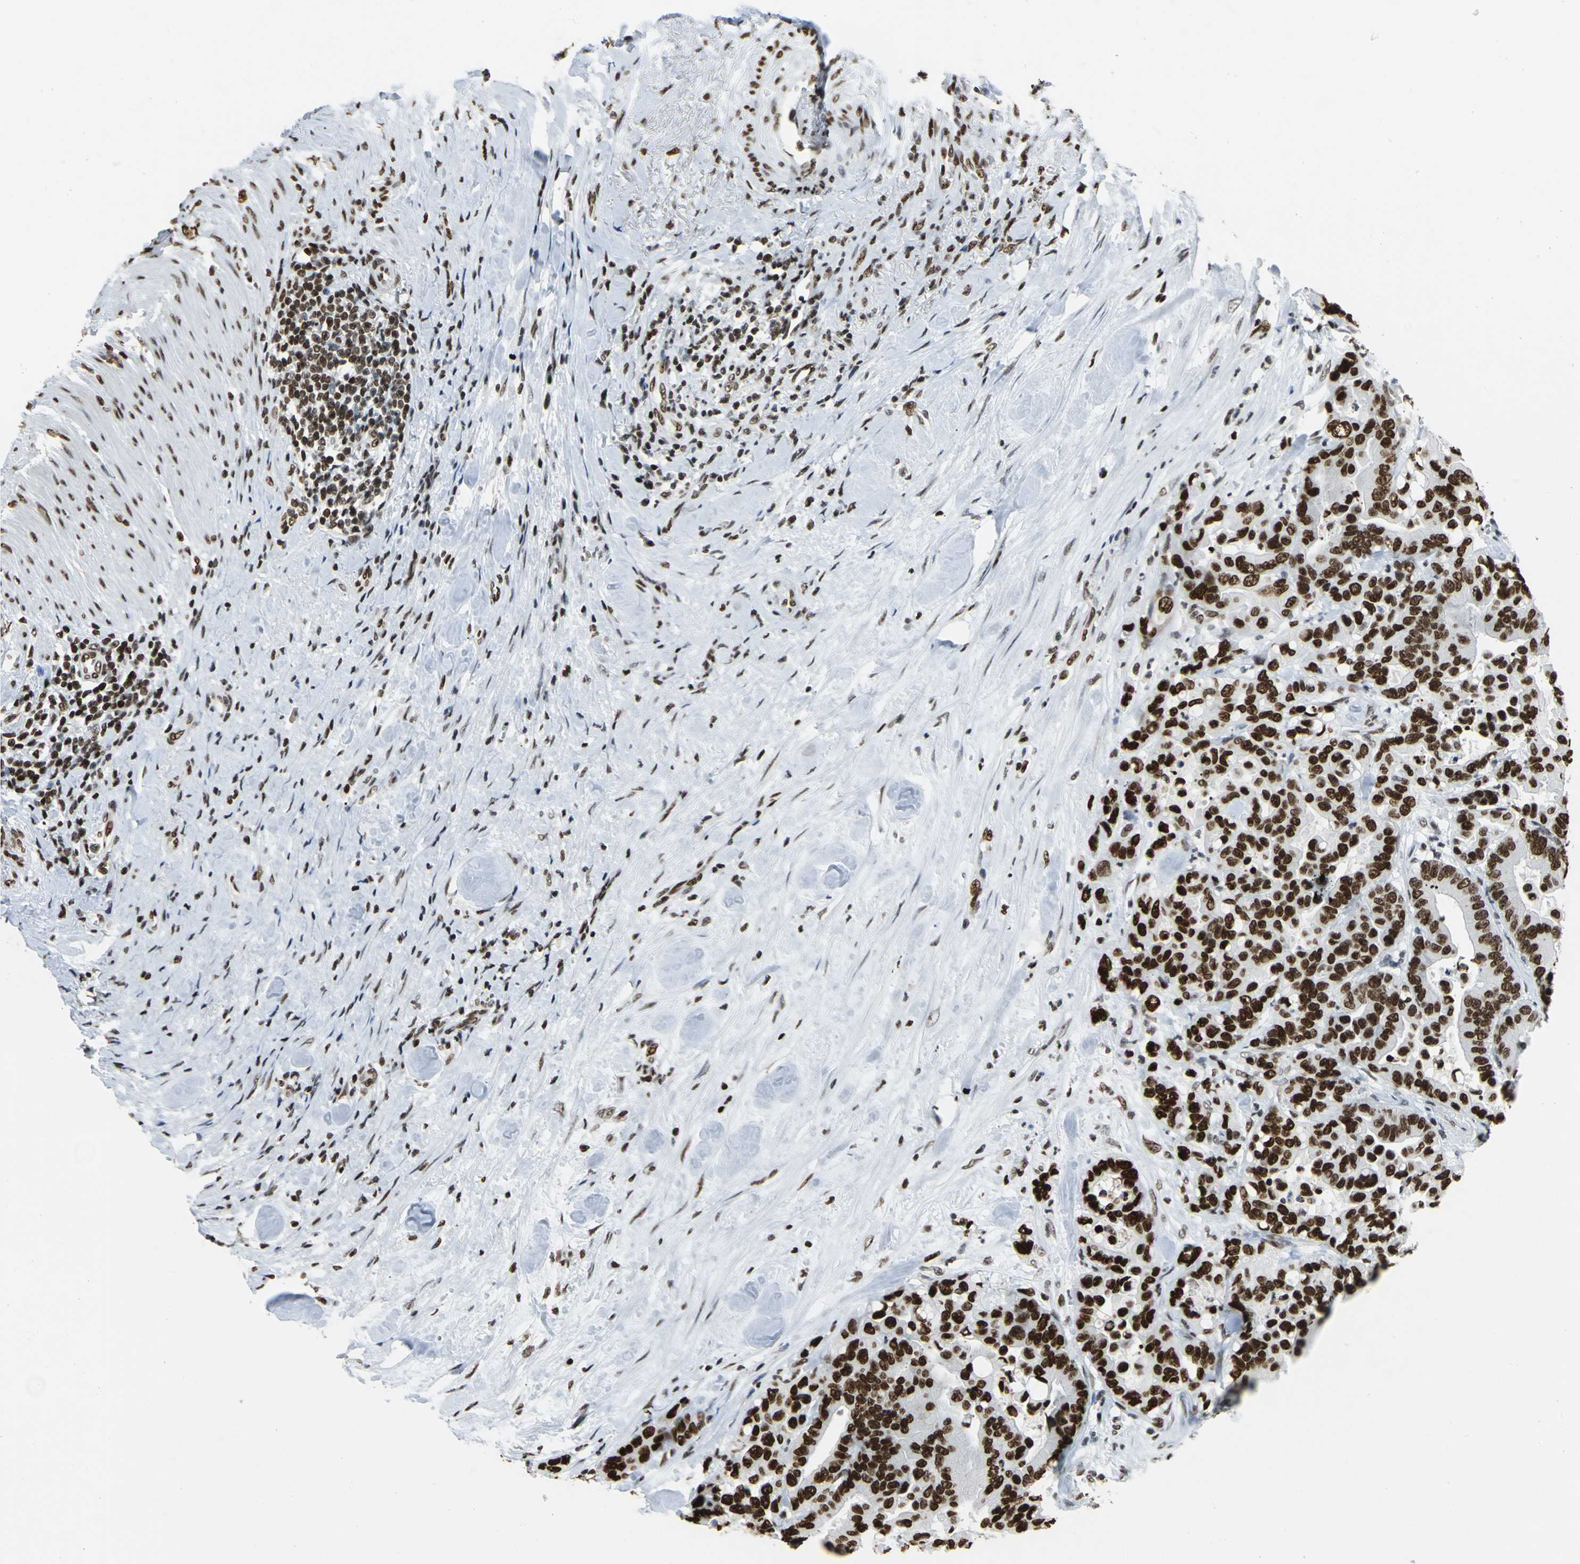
{"staining": {"intensity": "strong", "quantity": ">75%", "location": "nuclear"}, "tissue": "colorectal cancer", "cell_type": "Tumor cells", "image_type": "cancer", "snomed": [{"axis": "morphology", "description": "Adenocarcinoma, NOS"}, {"axis": "topography", "description": "Colon"}], "caption": "Adenocarcinoma (colorectal) was stained to show a protein in brown. There is high levels of strong nuclear positivity in about >75% of tumor cells.", "gene": "HMGB1", "patient": {"sex": "male", "age": 82}}